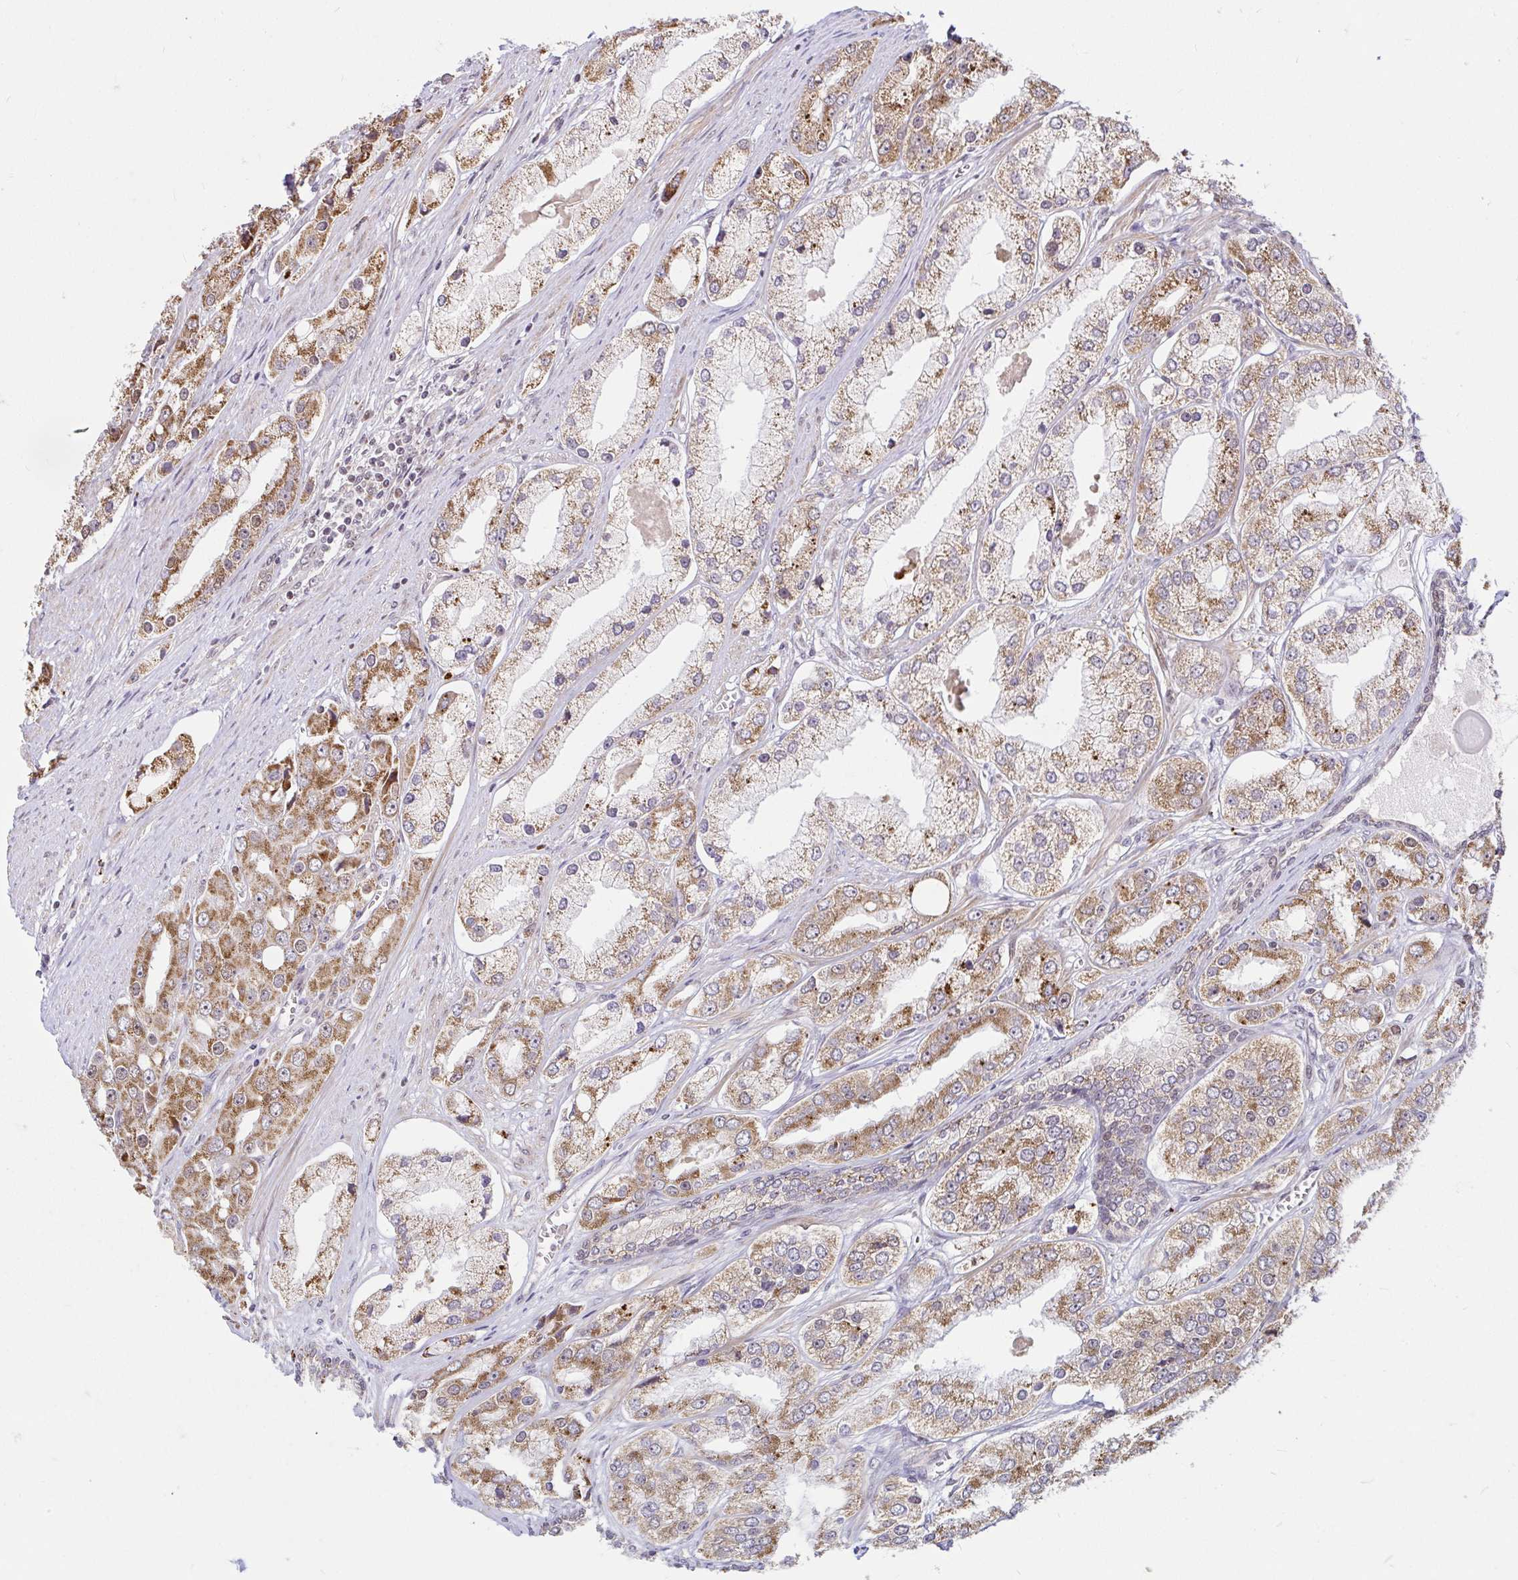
{"staining": {"intensity": "moderate", "quantity": ">75%", "location": "cytoplasmic/membranous"}, "tissue": "prostate cancer", "cell_type": "Tumor cells", "image_type": "cancer", "snomed": [{"axis": "morphology", "description": "Adenocarcinoma, Low grade"}, {"axis": "topography", "description": "Prostate"}], "caption": "IHC staining of prostate cancer (low-grade adenocarcinoma), which shows medium levels of moderate cytoplasmic/membranous expression in approximately >75% of tumor cells indicating moderate cytoplasmic/membranous protein expression. The staining was performed using DAB (3,3'-diaminobenzidine) (brown) for protein detection and nuclei were counterstained in hematoxylin (blue).", "gene": "TIMM50", "patient": {"sex": "male", "age": 69}}